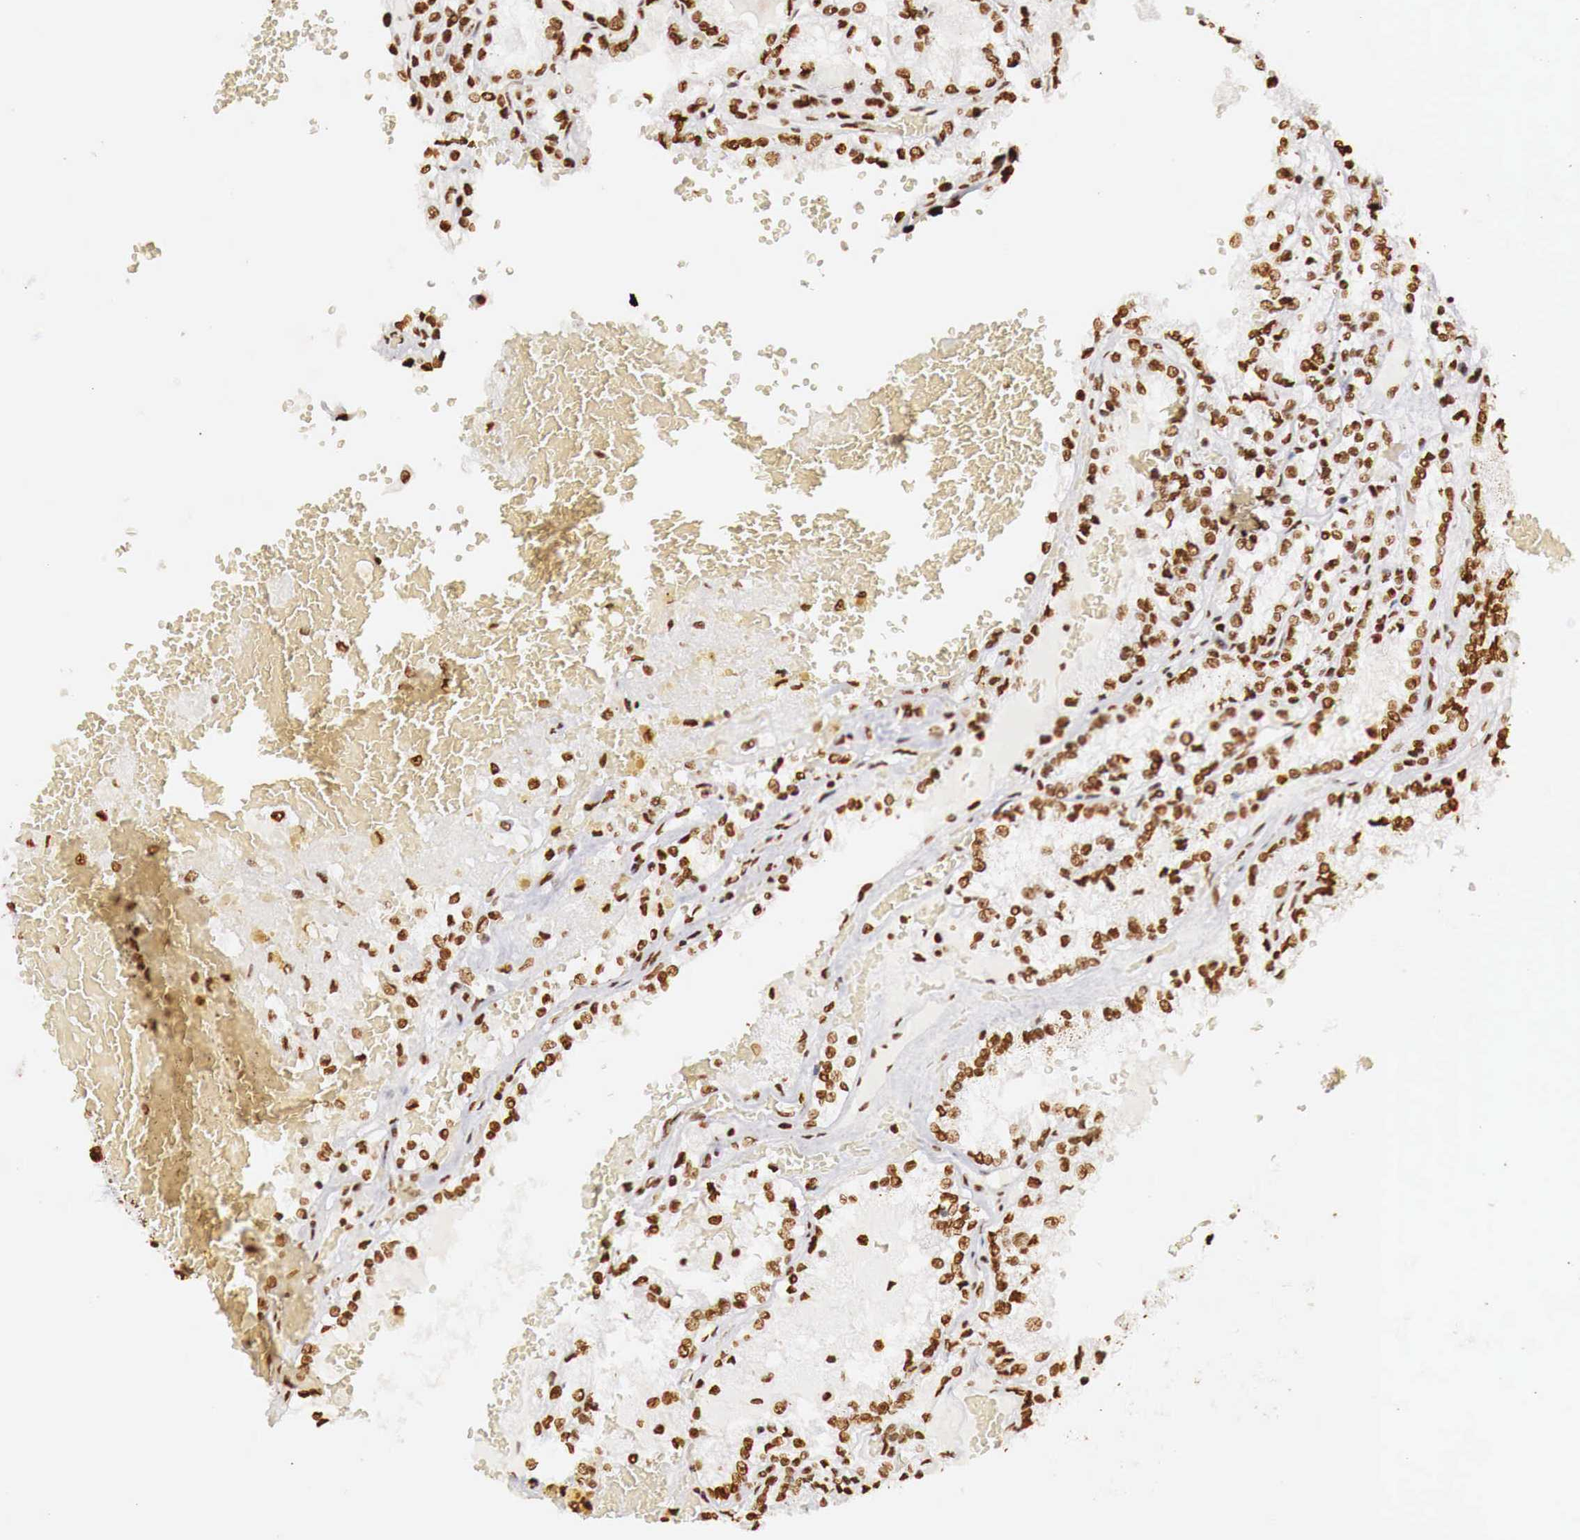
{"staining": {"intensity": "strong", "quantity": ">75%", "location": "nuclear"}, "tissue": "renal cancer", "cell_type": "Tumor cells", "image_type": "cancer", "snomed": [{"axis": "morphology", "description": "Adenocarcinoma, NOS"}, {"axis": "topography", "description": "Kidney"}], "caption": "The micrograph displays staining of adenocarcinoma (renal), revealing strong nuclear protein staining (brown color) within tumor cells. (IHC, brightfield microscopy, high magnification).", "gene": "DKC1", "patient": {"sex": "female", "age": 56}}